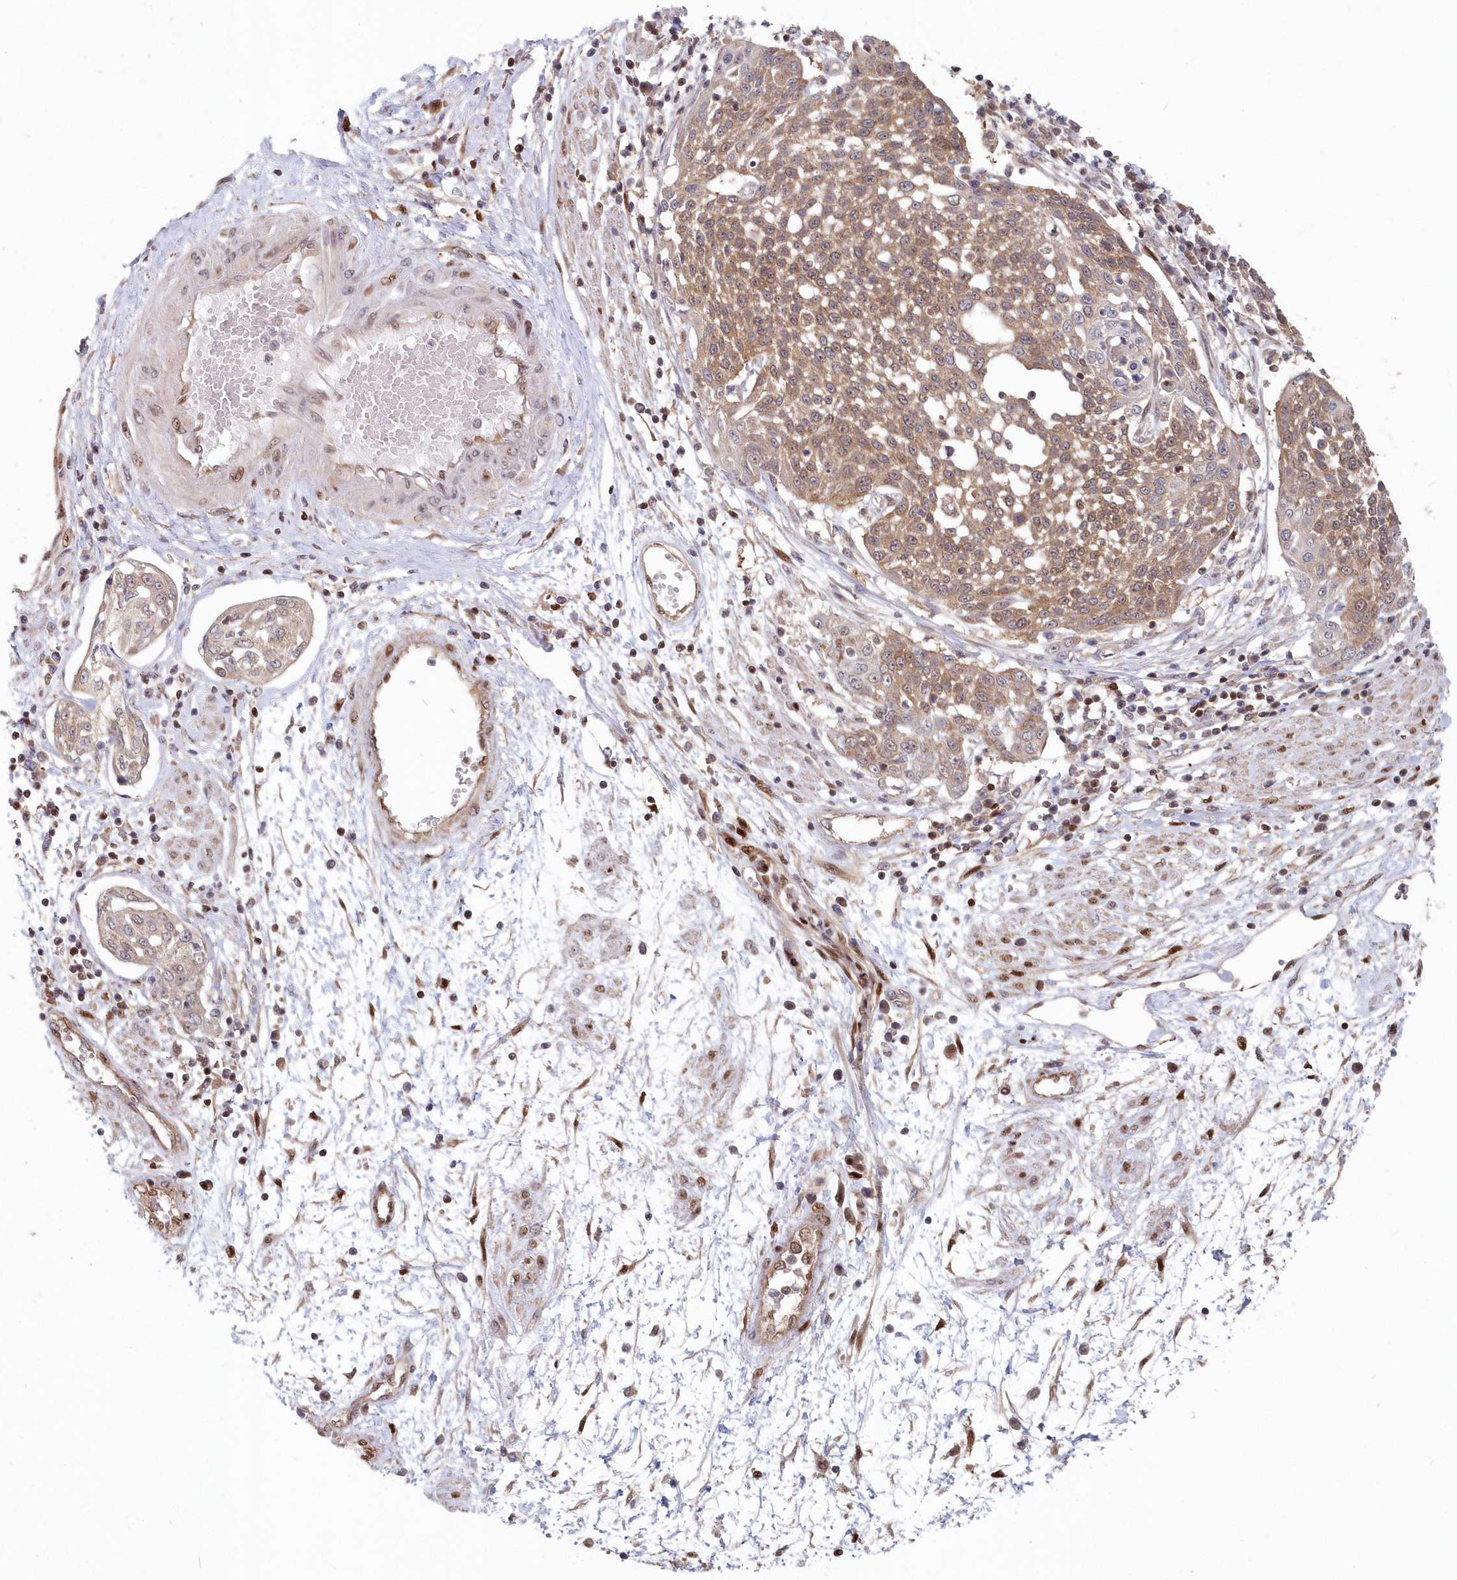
{"staining": {"intensity": "moderate", "quantity": ">75%", "location": "cytoplasmic/membranous"}, "tissue": "cervical cancer", "cell_type": "Tumor cells", "image_type": "cancer", "snomed": [{"axis": "morphology", "description": "Squamous cell carcinoma, NOS"}, {"axis": "topography", "description": "Cervix"}], "caption": "This is an image of IHC staining of cervical cancer, which shows moderate positivity in the cytoplasmic/membranous of tumor cells.", "gene": "ABHD14B", "patient": {"sex": "female", "age": 34}}